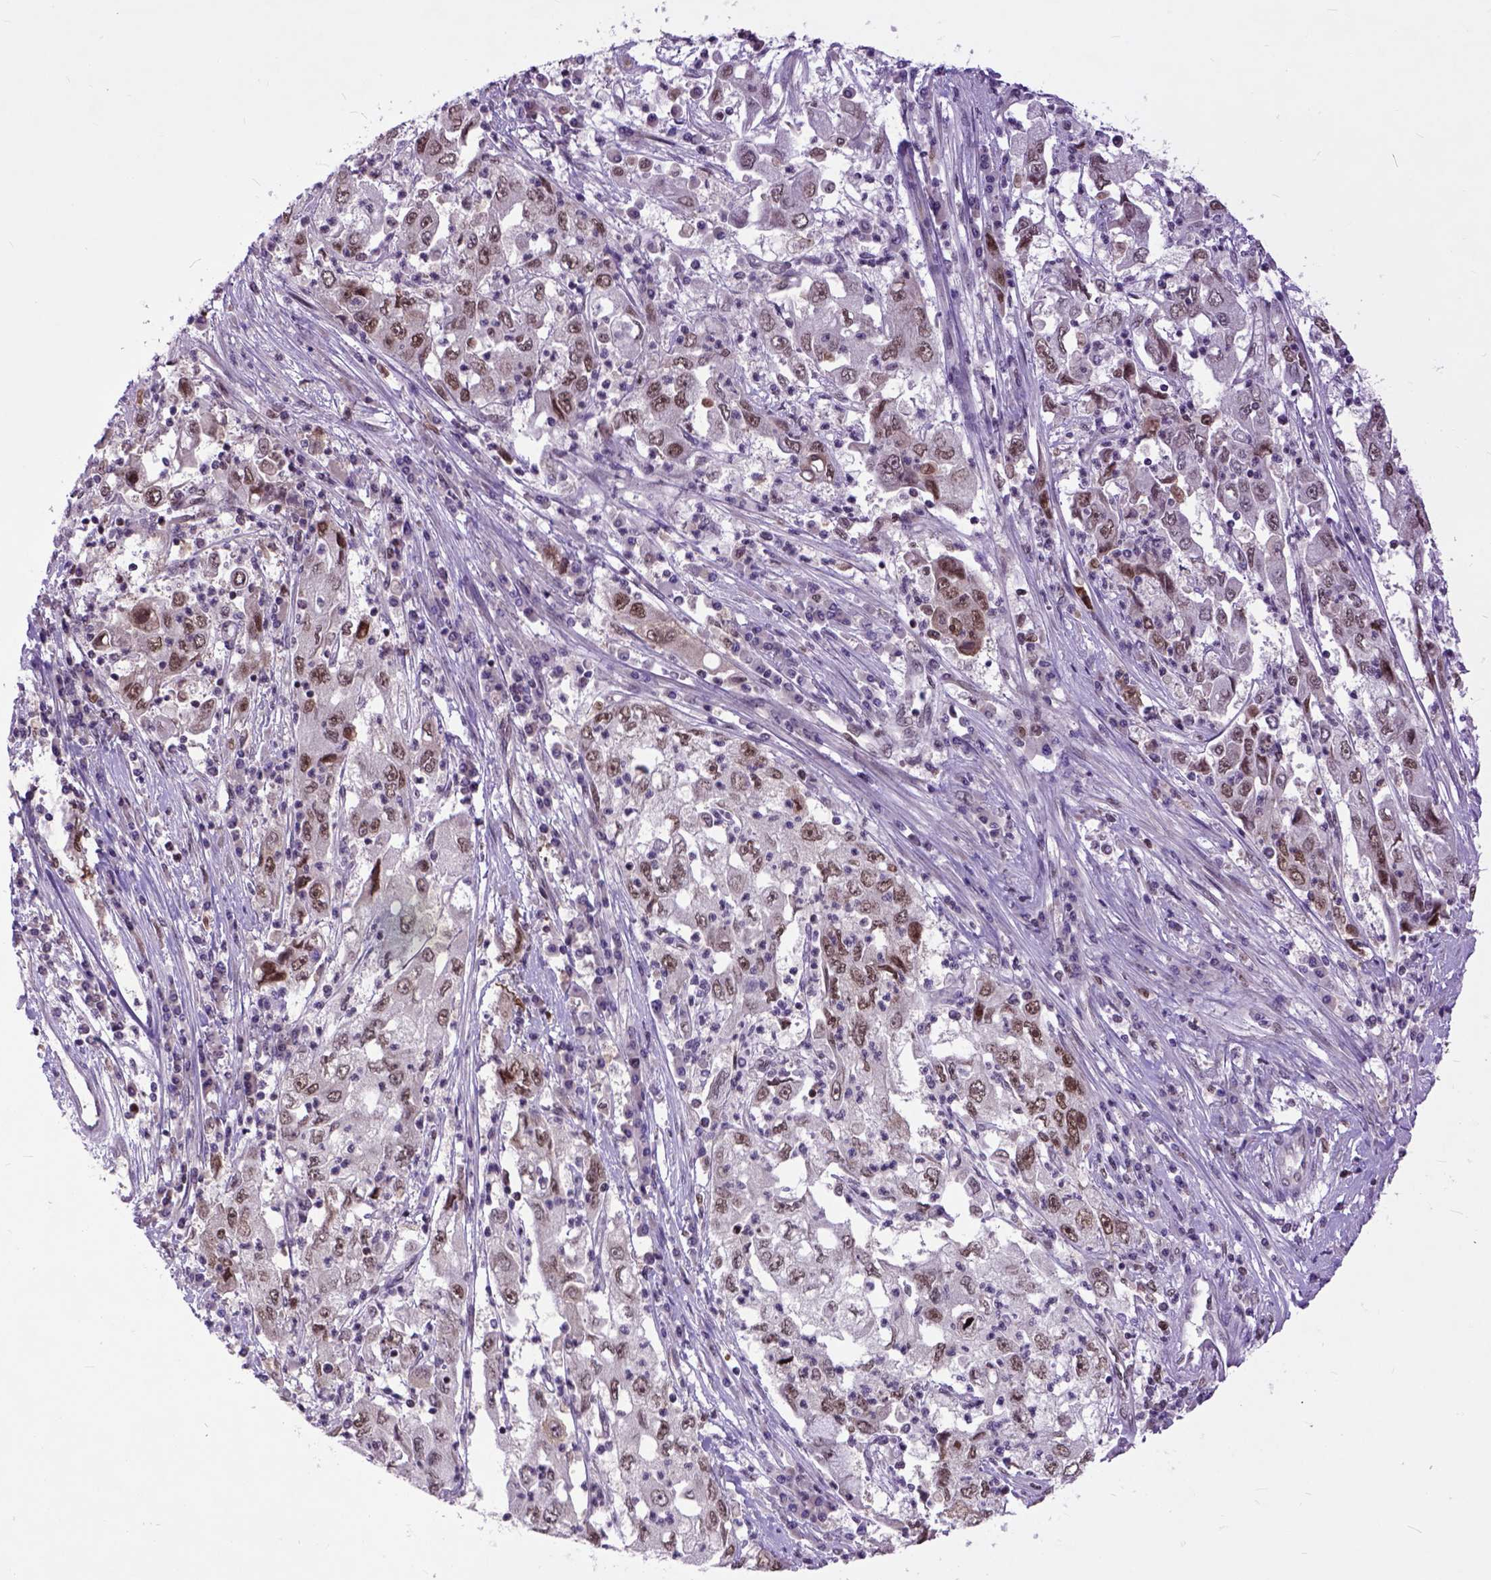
{"staining": {"intensity": "moderate", "quantity": ">75%", "location": "nuclear"}, "tissue": "cervical cancer", "cell_type": "Tumor cells", "image_type": "cancer", "snomed": [{"axis": "morphology", "description": "Squamous cell carcinoma, NOS"}, {"axis": "topography", "description": "Cervix"}], "caption": "An image showing moderate nuclear staining in about >75% of tumor cells in squamous cell carcinoma (cervical), as visualized by brown immunohistochemical staining.", "gene": "RCC2", "patient": {"sex": "female", "age": 36}}